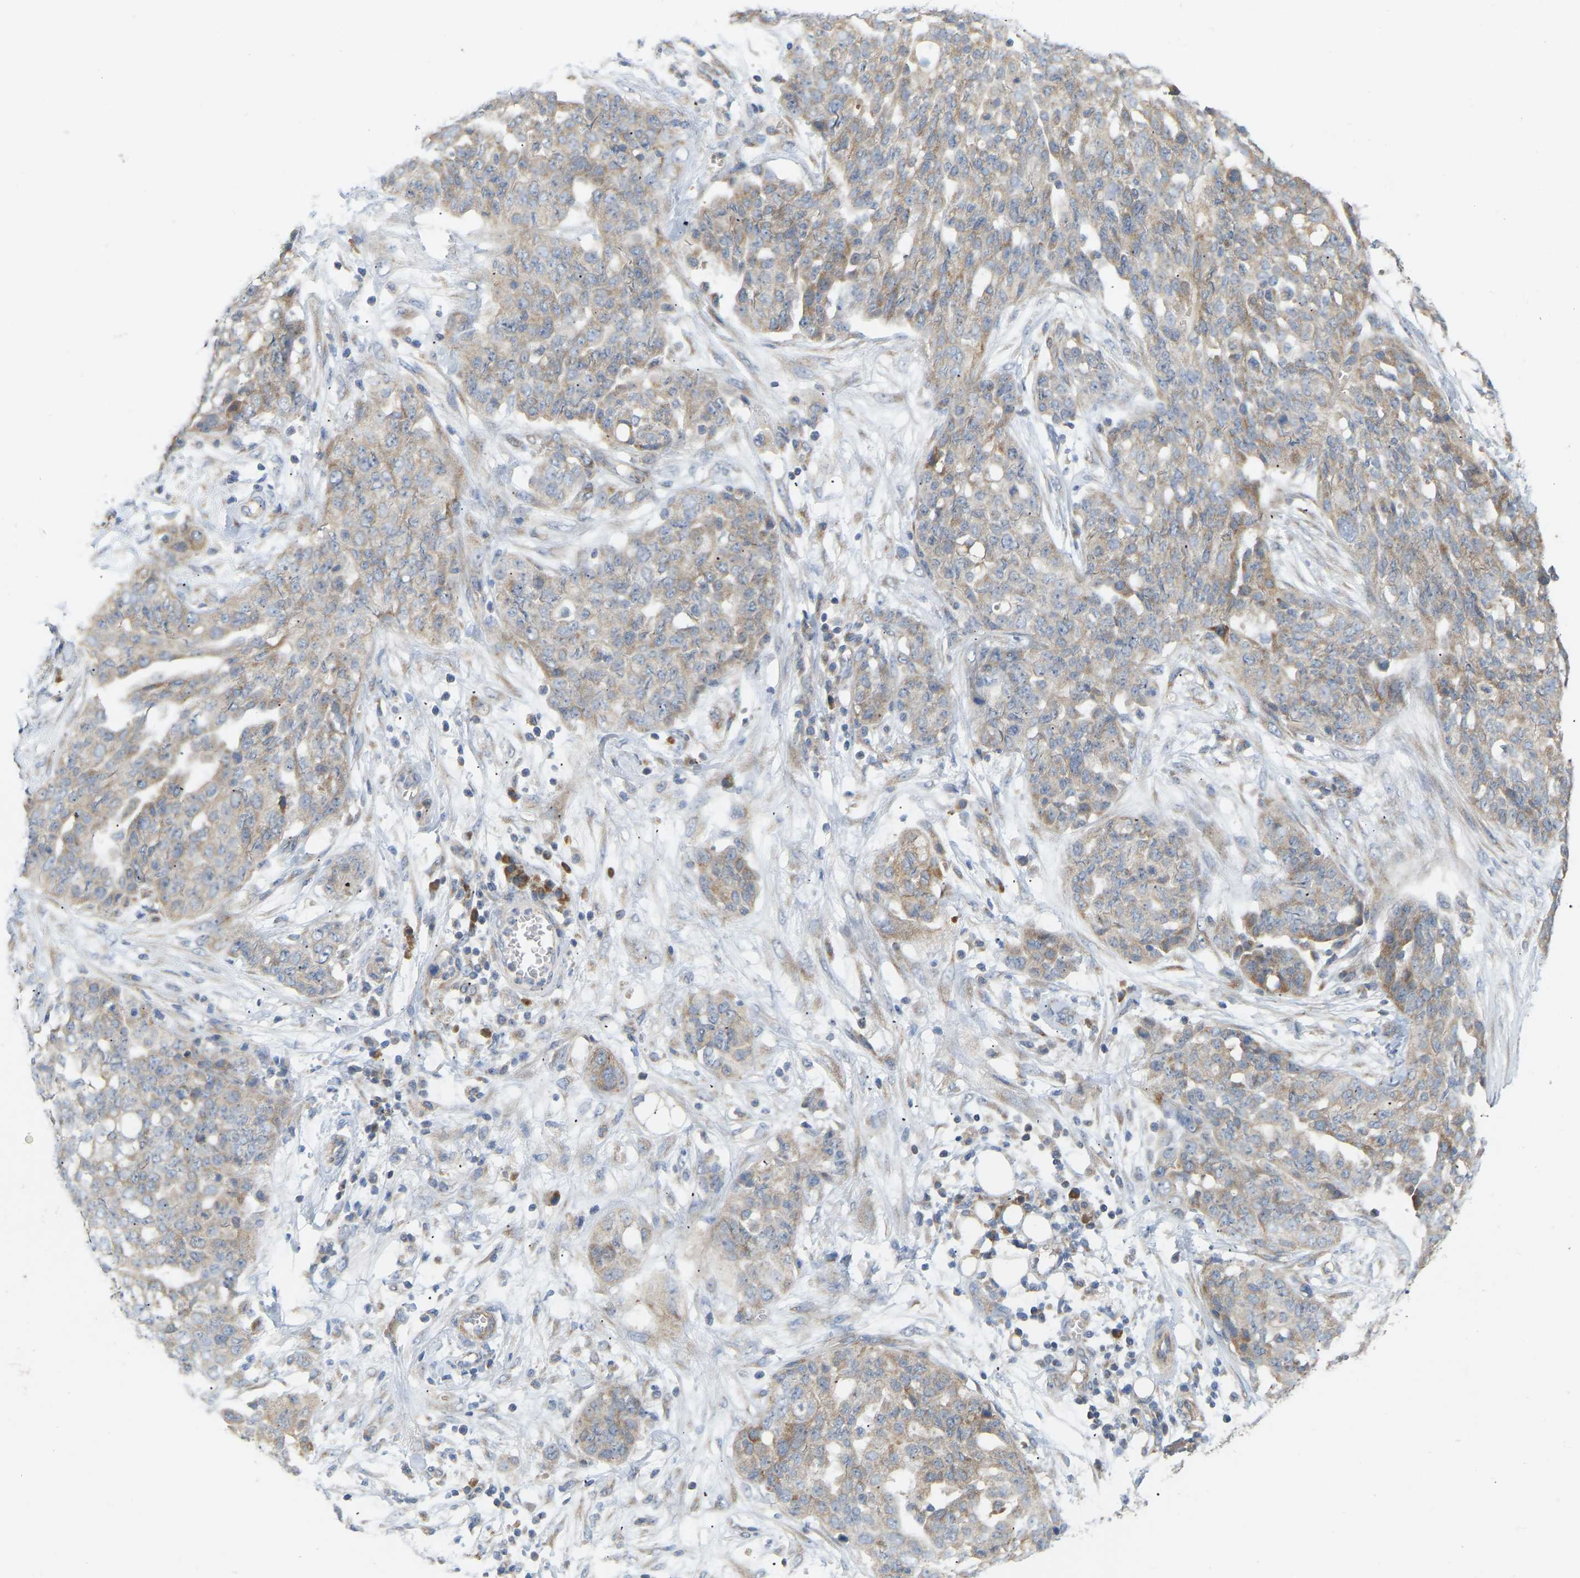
{"staining": {"intensity": "weak", "quantity": "25%-75%", "location": "cytoplasmic/membranous"}, "tissue": "ovarian cancer", "cell_type": "Tumor cells", "image_type": "cancer", "snomed": [{"axis": "morphology", "description": "Cystadenocarcinoma, serous, NOS"}, {"axis": "topography", "description": "Soft tissue"}, {"axis": "topography", "description": "Ovary"}], "caption": "Protein staining of ovarian serous cystadenocarcinoma tissue displays weak cytoplasmic/membranous positivity in approximately 25%-75% of tumor cells.", "gene": "HACD2", "patient": {"sex": "female", "age": 57}}